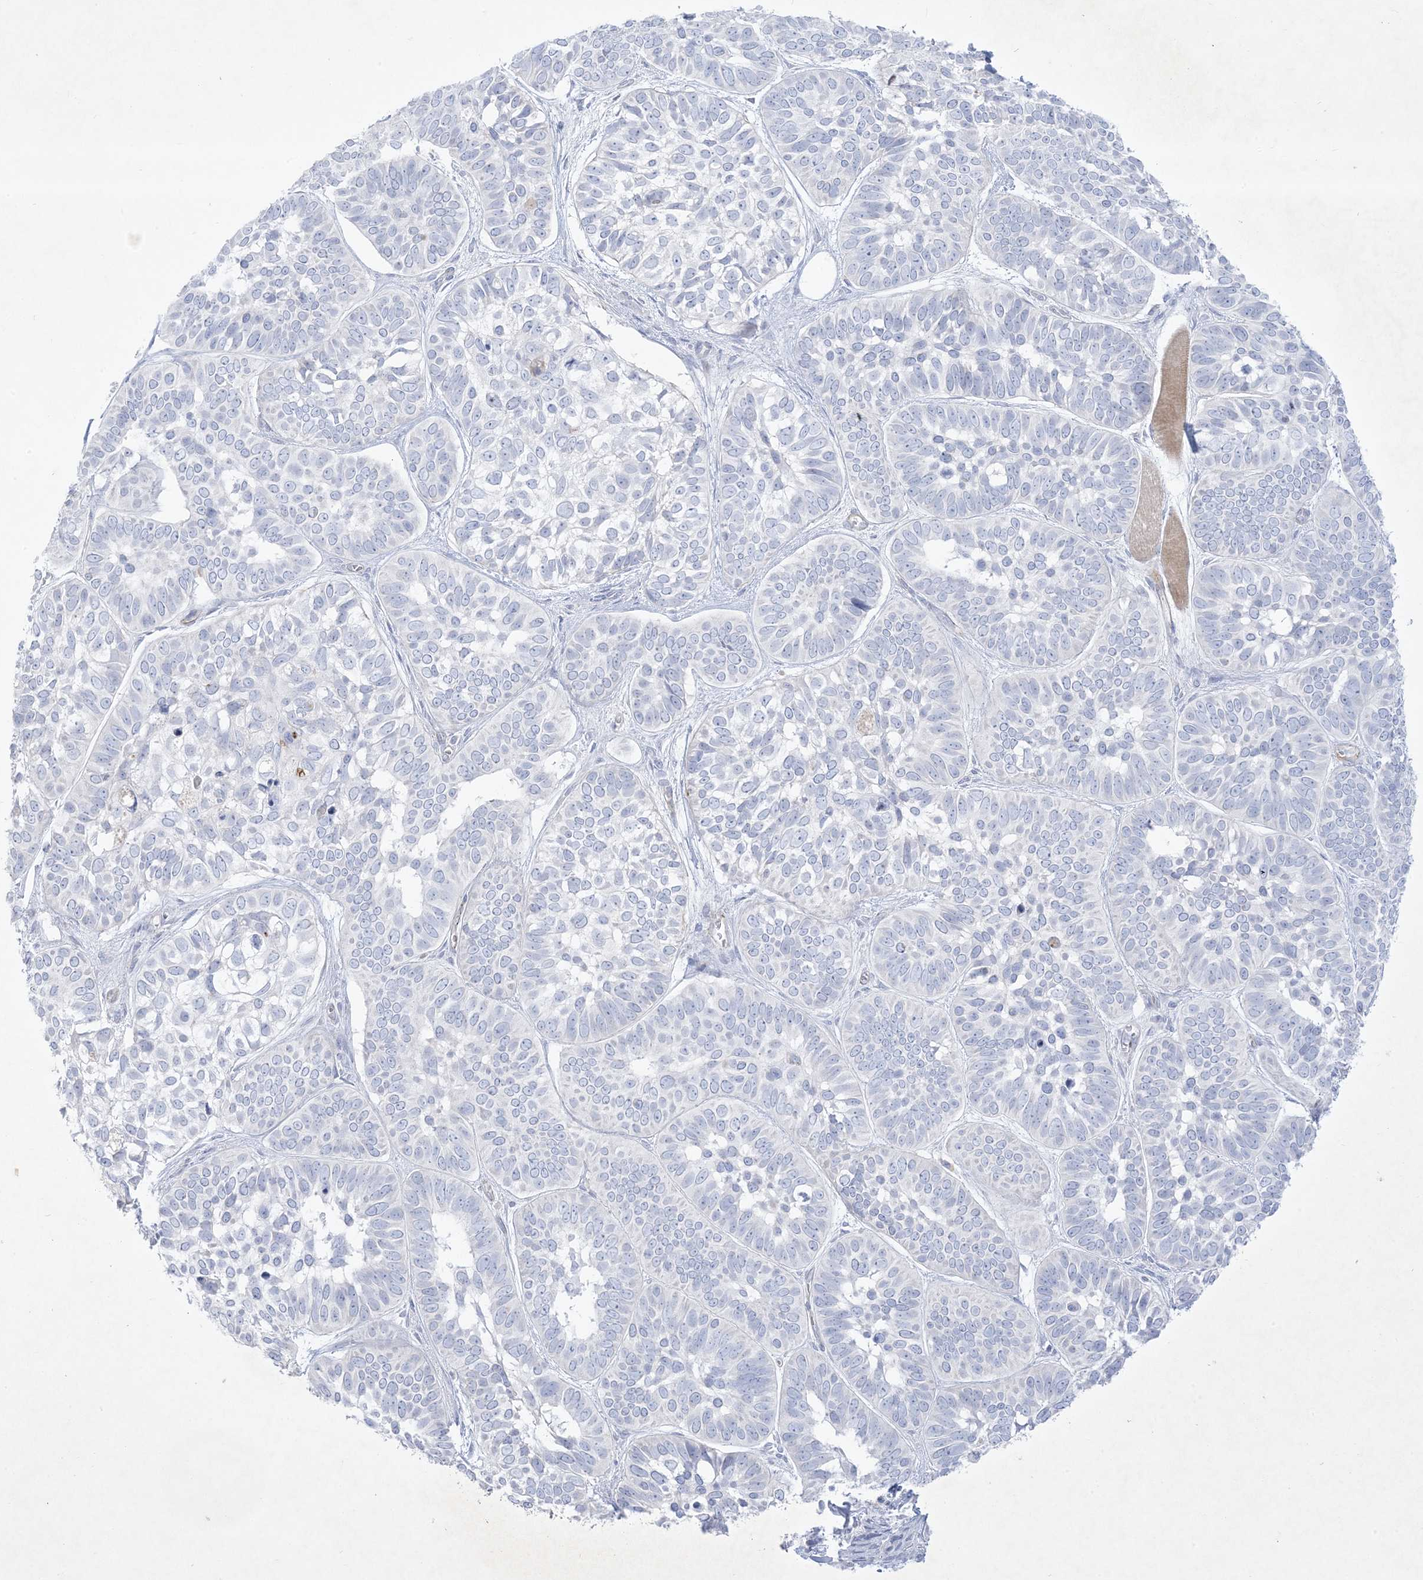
{"staining": {"intensity": "negative", "quantity": "none", "location": "none"}, "tissue": "skin cancer", "cell_type": "Tumor cells", "image_type": "cancer", "snomed": [{"axis": "morphology", "description": "Basal cell carcinoma"}, {"axis": "topography", "description": "Skin"}], "caption": "This is a histopathology image of IHC staining of skin basal cell carcinoma, which shows no staining in tumor cells. Nuclei are stained in blue.", "gene": "B3GNT7", "patient": {"sex": "male", "age": 62}}